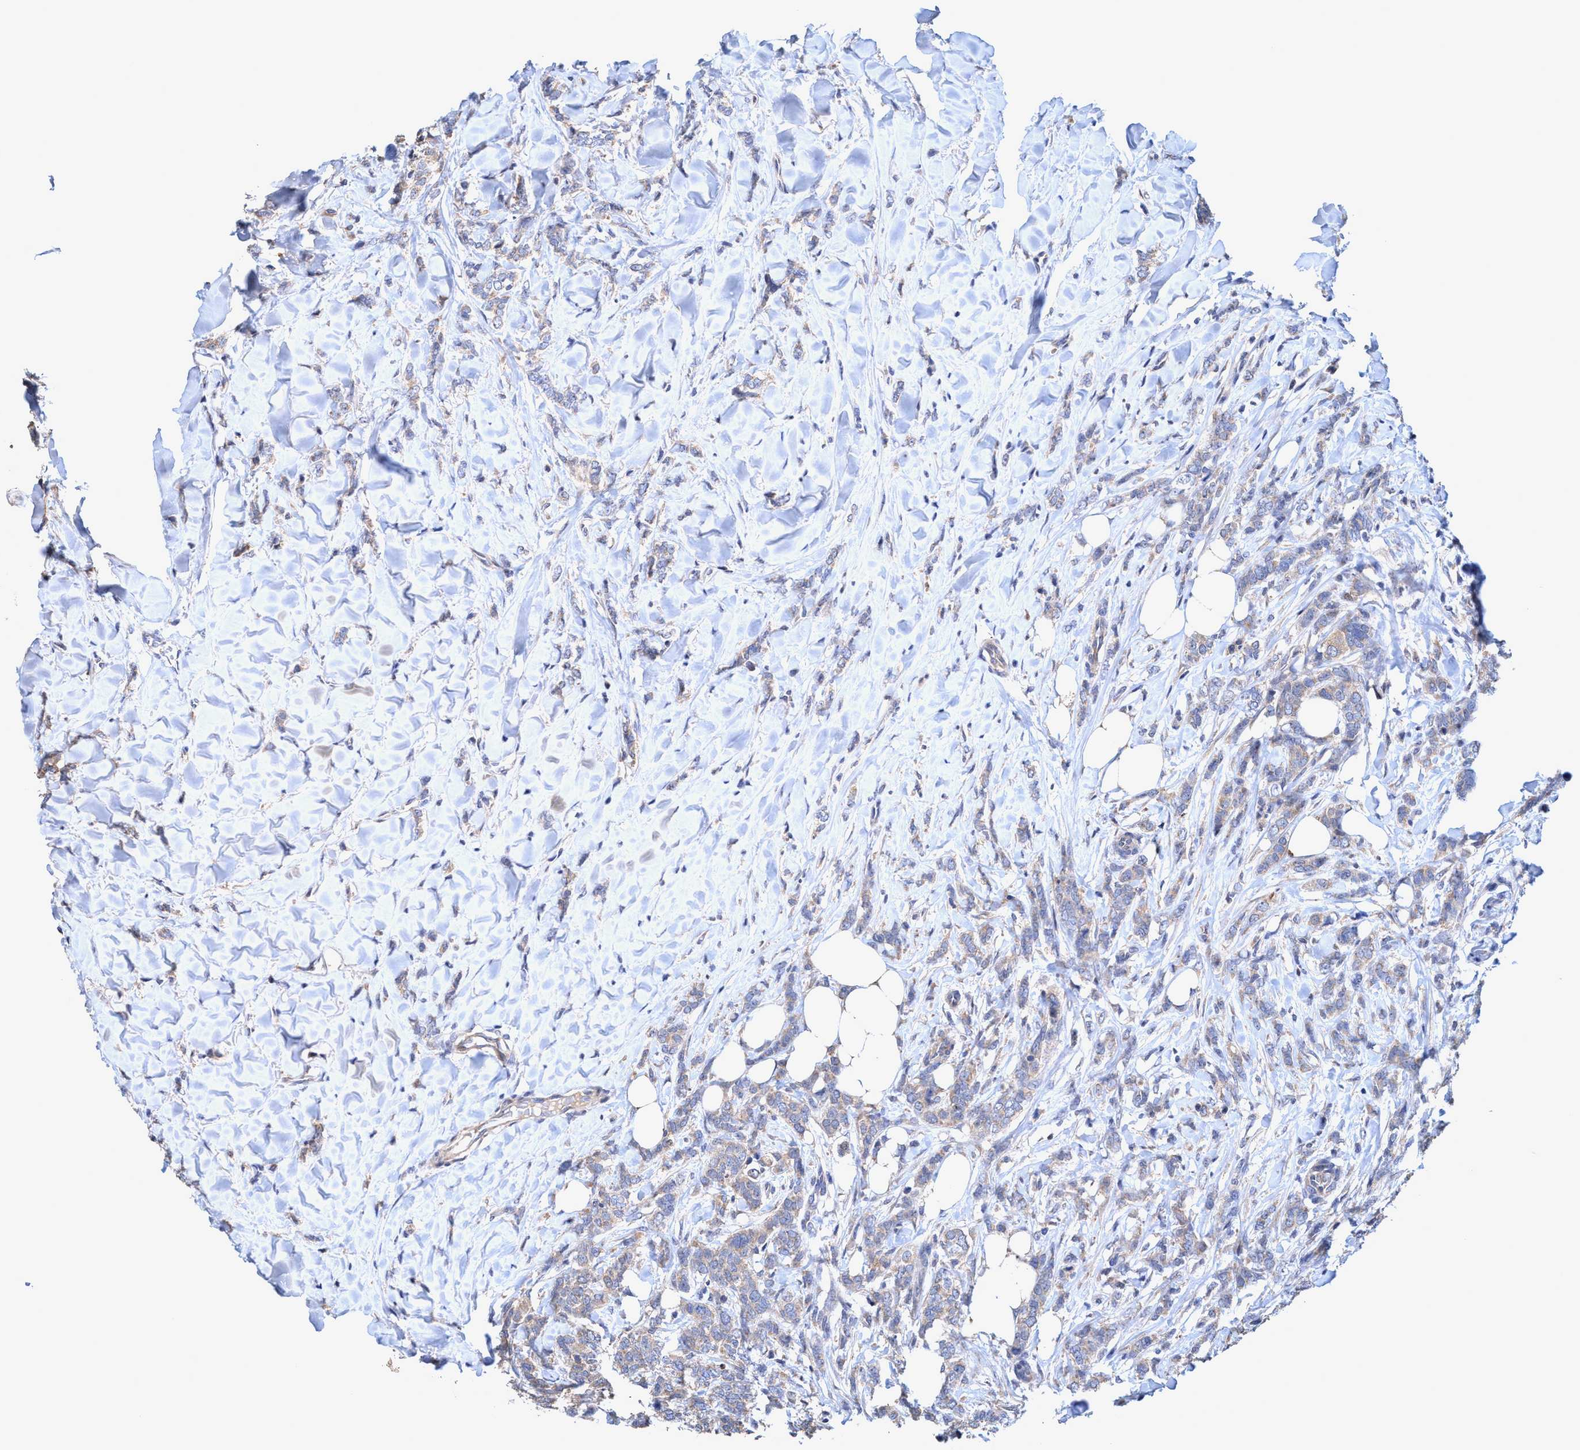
{"staining": {"intensity": "weak", "quantity": "<25%", "location": "cytoplasmic/membranous"}, "tissue": "breast cancer", "cell_type": "Tumor cells", "image_type": "cancer", "snomed": [{"axis": "morphology", "description": "Lobular carcinoma"}, {"axis": "topography", "description": "Skin"}, {"axis": "topography", "description": "Breast"}], "caption": "The histopathology image shows no significant positivity in tumor cells of breast cancer (lobular carcinoma). The staining is performed using DAB (3,3'-diaminobenzidine) brown chromogen with nuclei counter-stained in using hematoxylin.", "gene": "ZNF677", "patient": {"sex": "female", "age": 46}}